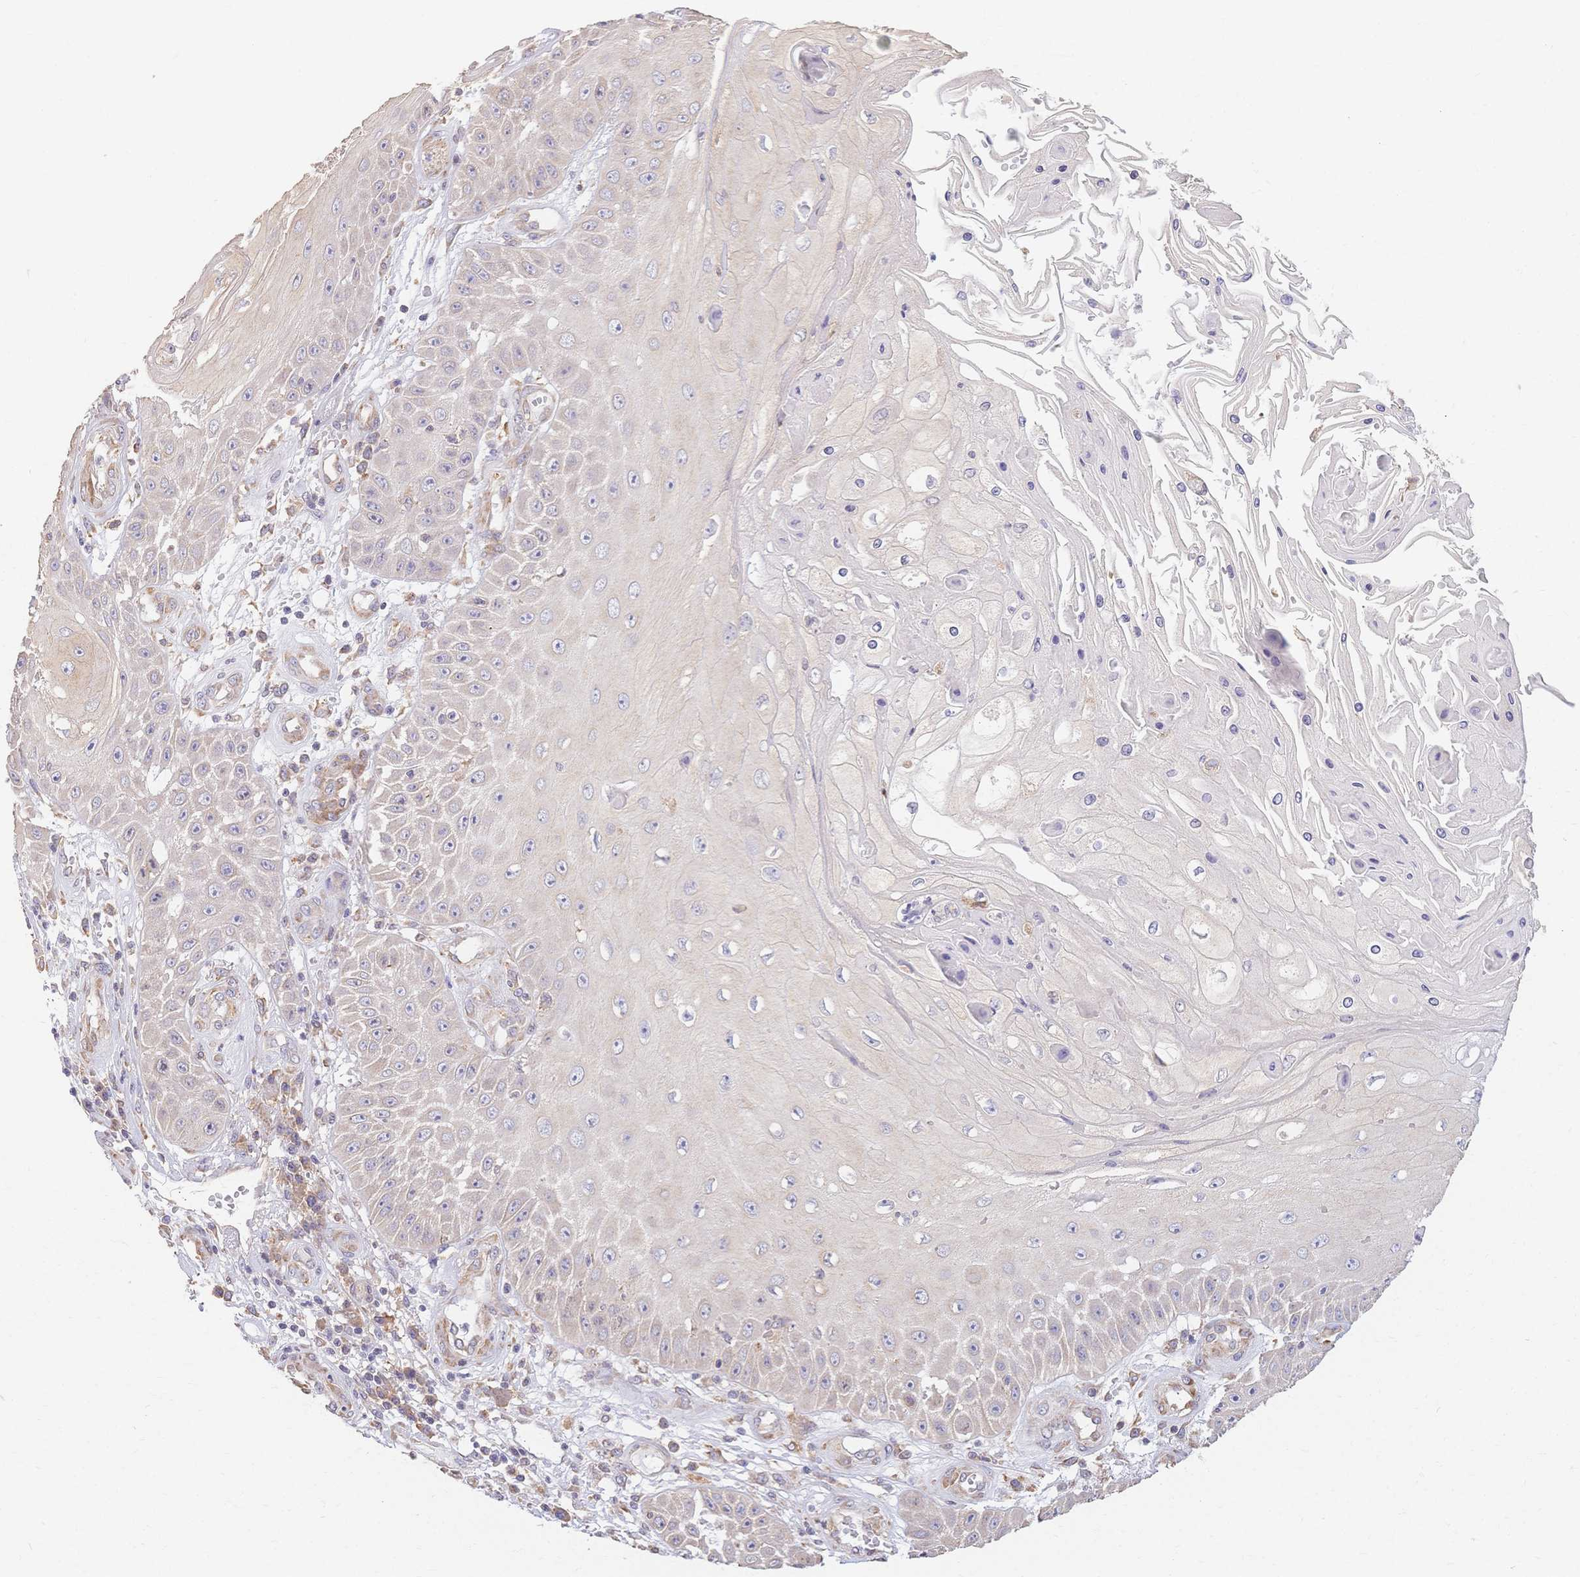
{"staining": {"intensity": "negative", "quantity": "none", "location": "none"}, "tissue": "skin cancer", "cell_type": "Tumor cells", "image_type": "cancer", "snomed": [{"axis": "morphology", "description": "Squamous cell carcinoma, NOS"}, {"axis": "topography", "description": "Skin"}], "caption": "This is an IHC micrograph of human skin cancer (squamous cell carcinoma). There is no expression in tumor cells.", "gene": "HS3ST5", "patient": {"sex": "male", "age": 70}}